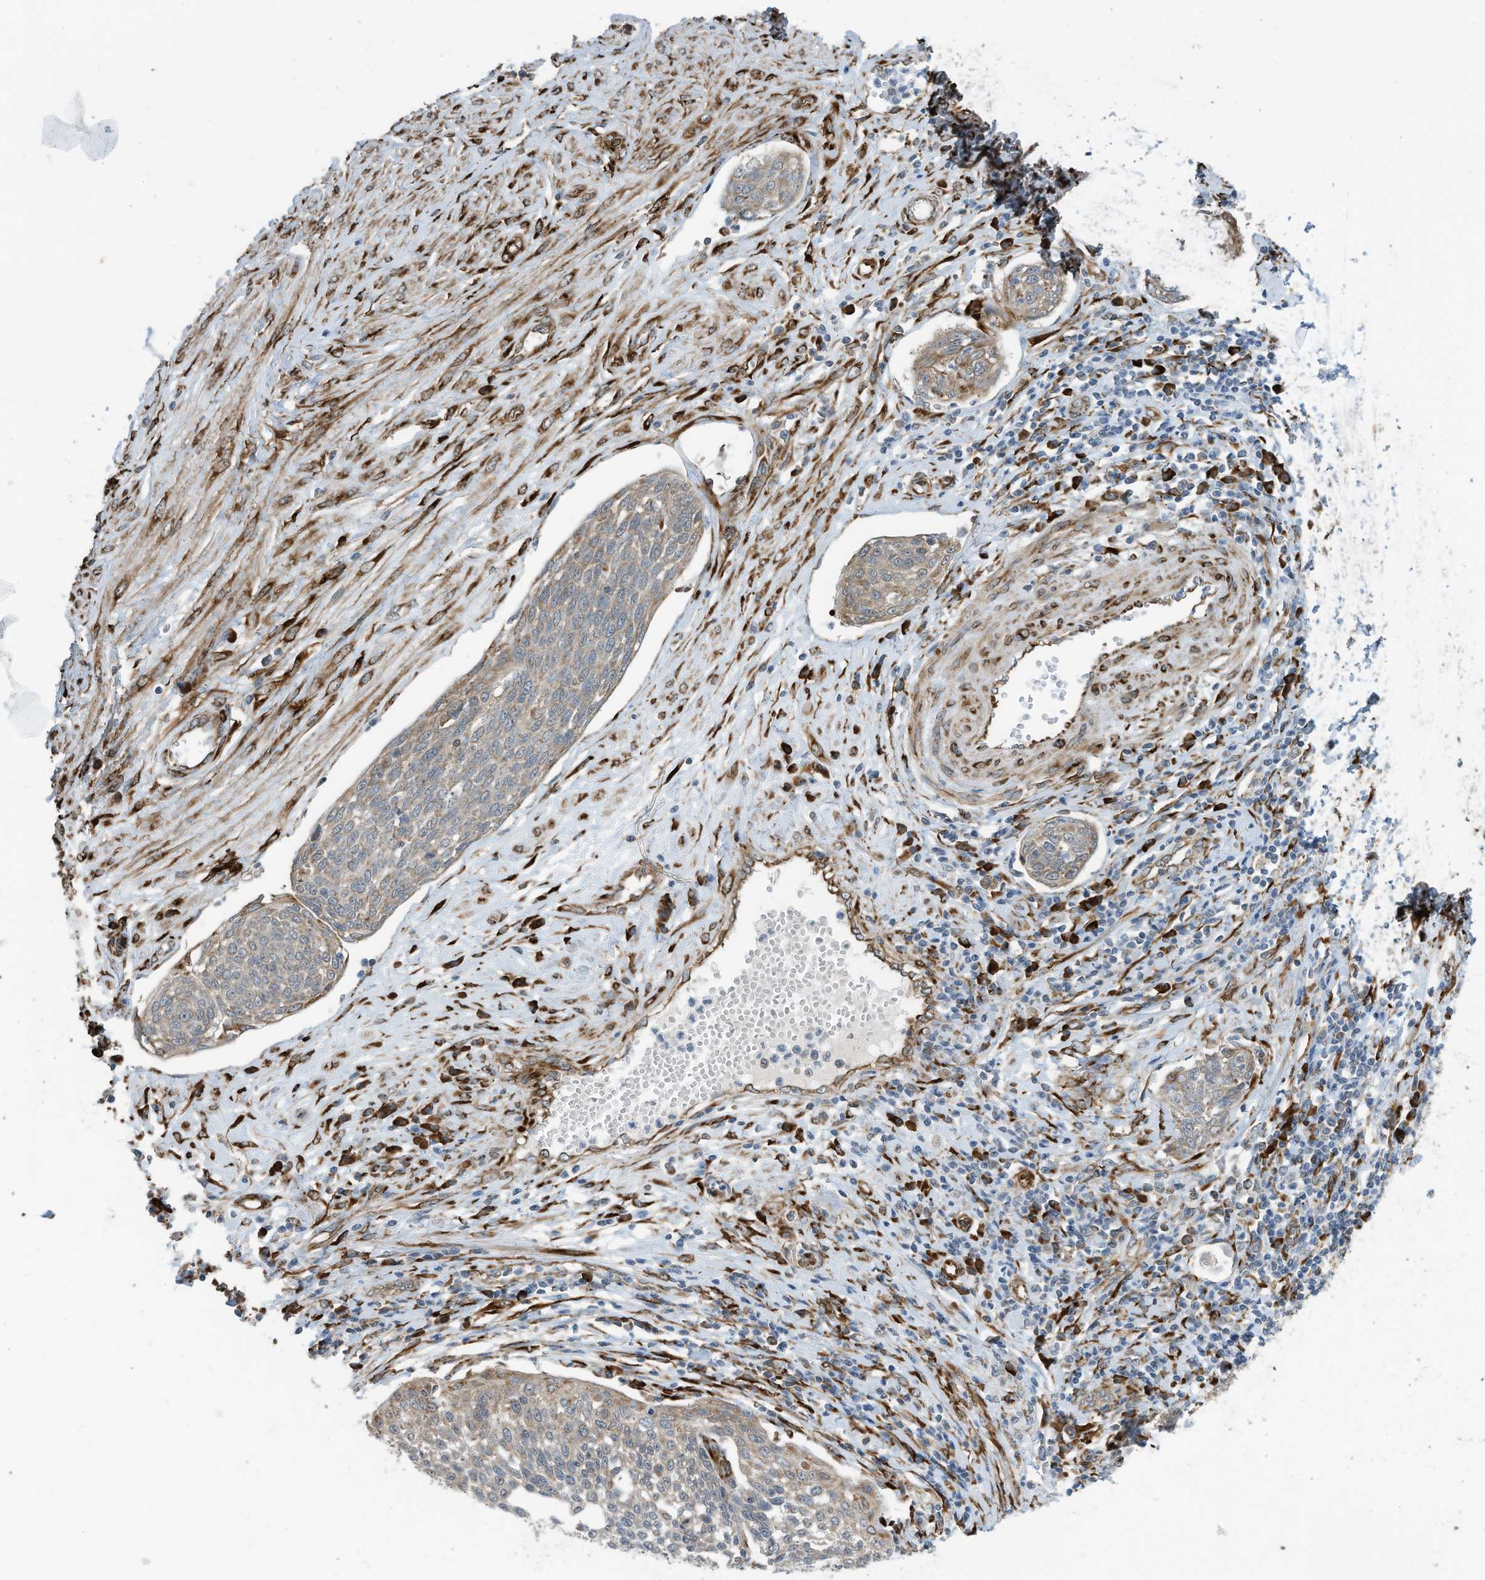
{"staining": {"intensity": "weak", "quantity": "<25%", "location": "cytoplasmic/membranous"}, "tissue": "cervical cancer", "cell_type": "Tumor cells", "image_type": "cancer", "snomed": [{"axis": "morphology", "description": "Squamous cell carcinoma, NOS"}, {"axis": "topography", "description": "Cervix"}], "caption": "The histopathology image reveals no significant staining in tumor cells of cervical cancer (squamous cell carcinoma). Nuclei are stained in blue.", "gene": "ZBTB45", "patient": {"sex": "female", "age": 34}}